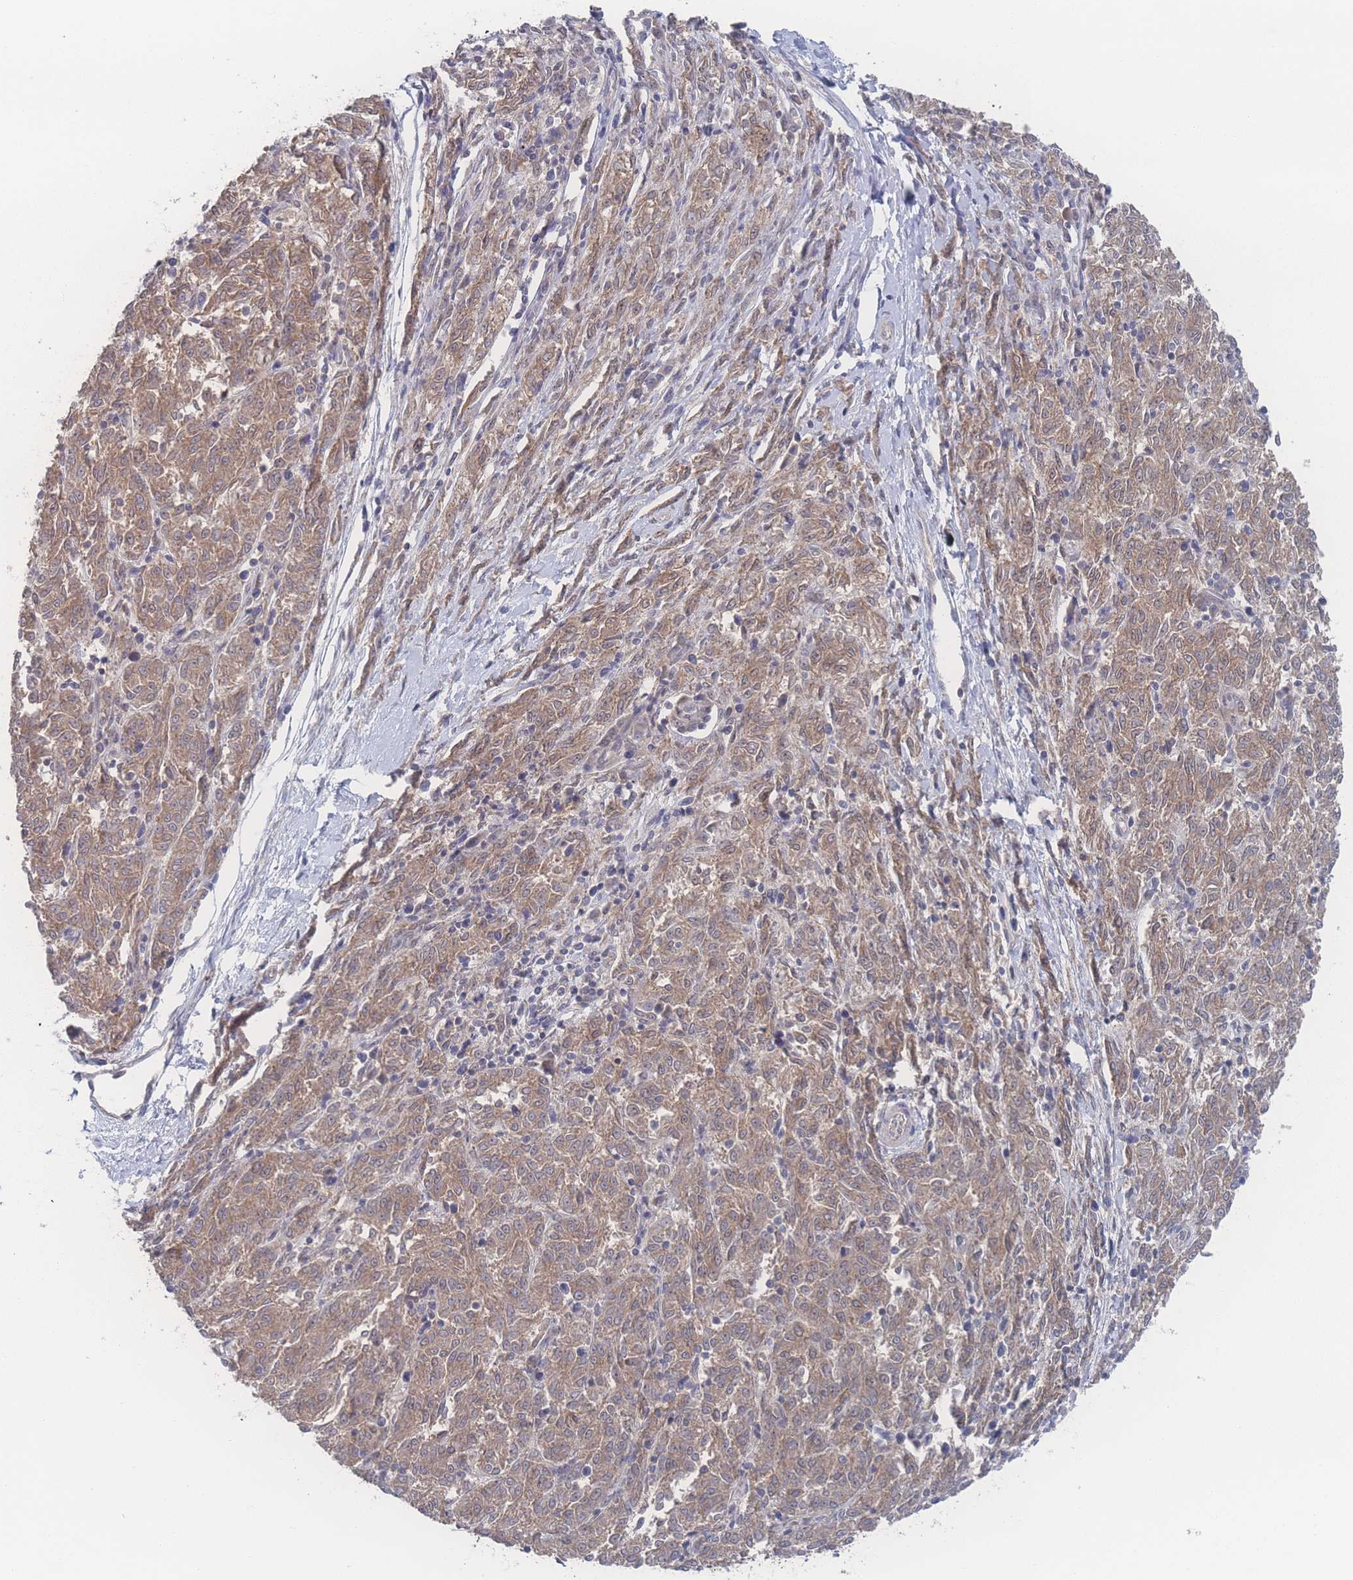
{"staining": {"intensity": "moderate", "quantity": ">75%", "location": "cytoplasmic/membranous"}, "tissue": "melanoma", "cell_type": "Tumor cells", "image_type": "cancer", "snomed": [{"axis": "morphology", "description": "Malignant melanoma, NOS"}, {"axis": "topography", "description": "Skin"}], "caption": "This histopathology image exhibits melanoma stained with immunohistochemistry (IHC) to label a protein in brown. The cytoplasmic/membranous of tumor cells show moderate positivity for the protein. Nuclei are counter-stained blue.", "gene": "NBEAL1", "patient": {"sex": "female", "age": 72}}